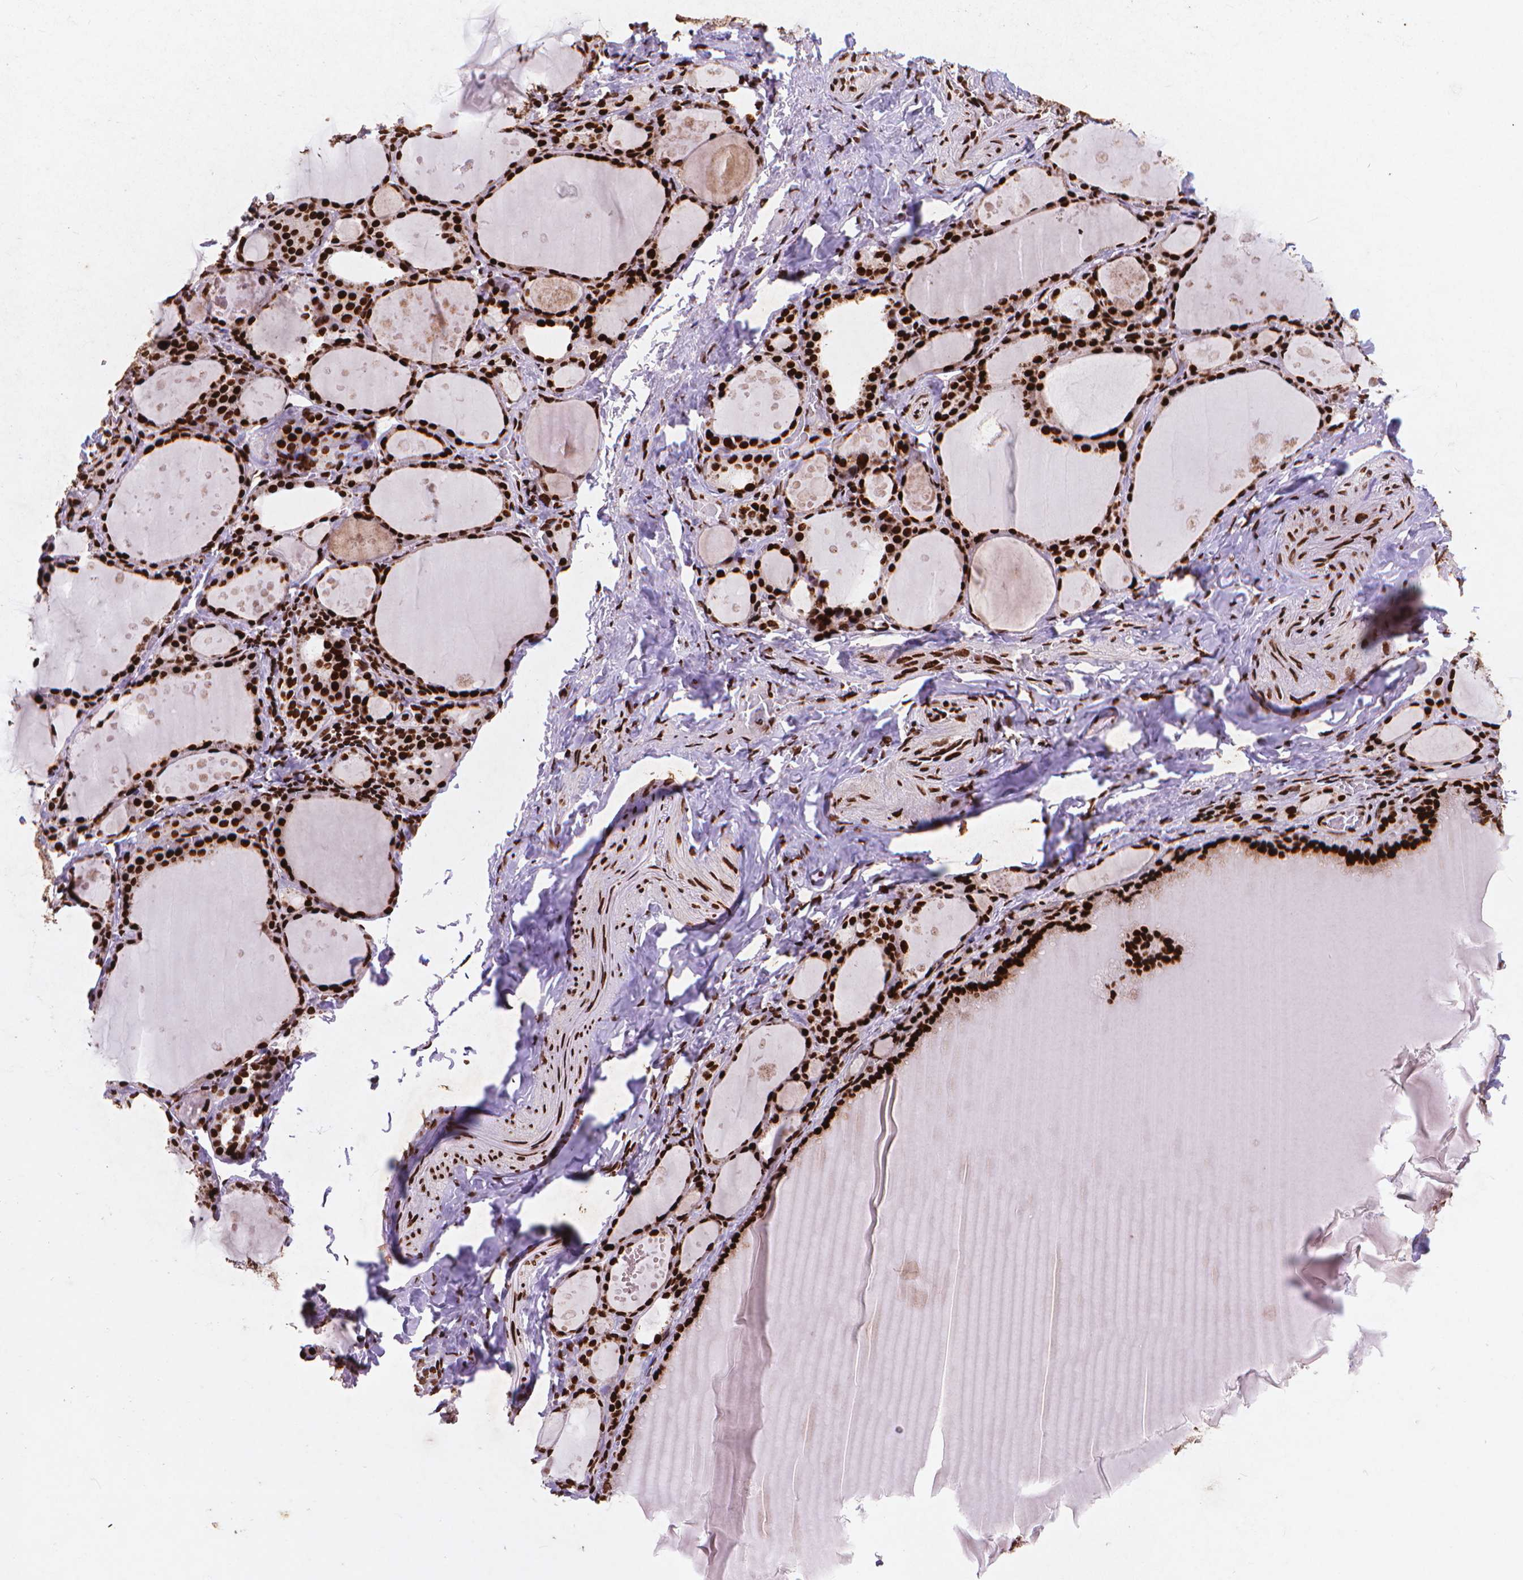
{"staining": {"intensity": "strong", "quantity": ">75%", "location": "nuclear"}, "tissue": "thyroid gland", "cell_type": "Glandular cells", "image_type": "normal", "snomed": [{"axis": "morphology", "description": "Normal tissue, NOS"}, {"axis": "topography", "description": "Thyroid gland"}], "caption": "The image exhibits staining of benign thyroid gland, revealing strong nuclear protein expression (brown color) within glandular cells. The staining was performed using DAB to visualize the protein expression in brown, while the nuclei were stained in blue with hematoxylin (Magnification: 20x).", "gene": "CITED2", "patient": {"sex": "male", "age": 68}}